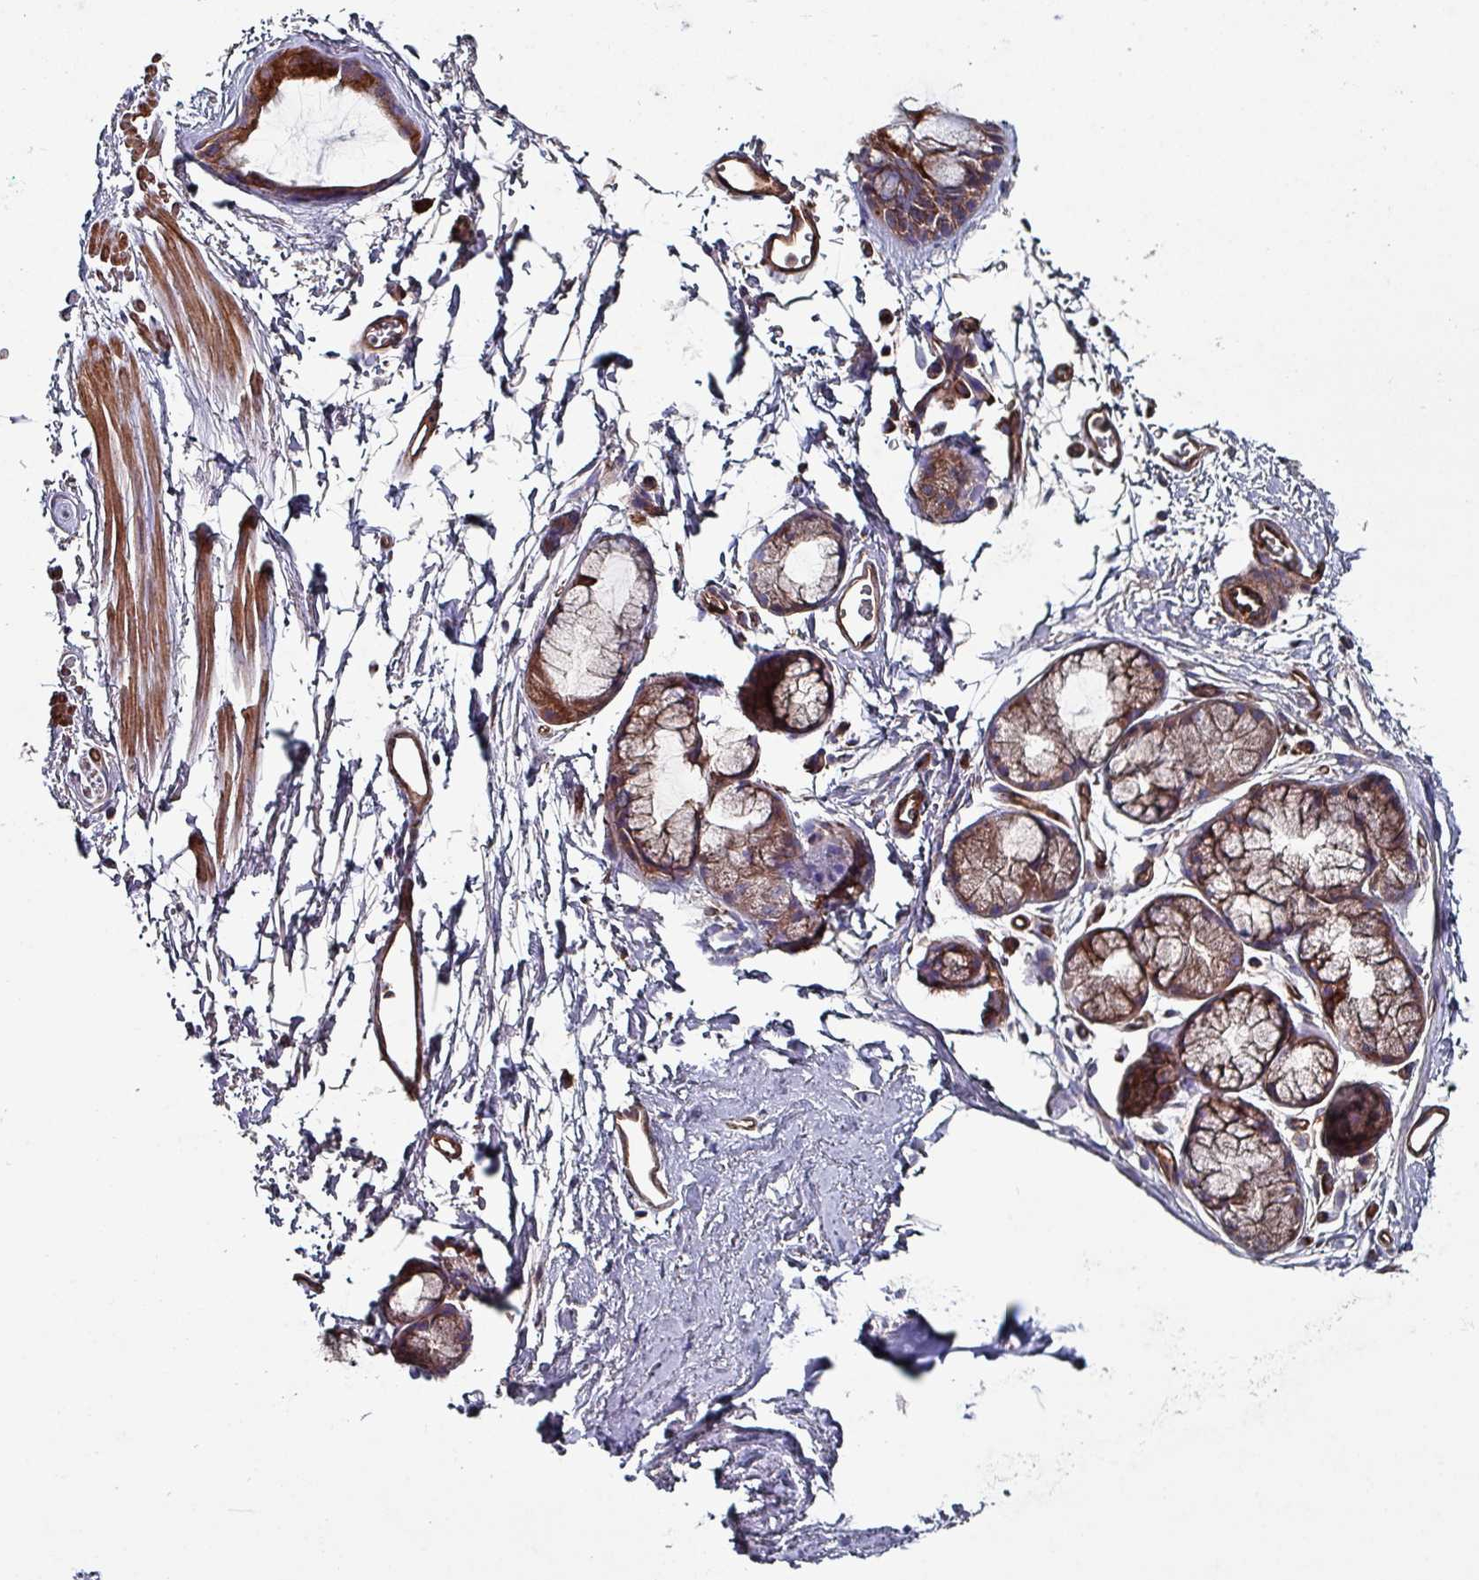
{"staining": {"intensity": "negative", "quantity": "none", "location": "none"}, "tissue": "adipose tissue", "cell_type": "Adipocytes", "image_type": "normal", "snomed": [{"axis": "morphology", "description": "Normal tissue, NOS"}, {"axis": "topography", "description": "Lymph node"}, {"axis": "topography", "description": "Cartilage tissue"}, {"axis": "topography", "description": "Bronchus"}], "caption": "Immunohistochemistry (IHC) of normal adipose tissue reveals no expression in adipocytes.", "gene": "ANO10", "patient": {"sex": "female", "age": 70}}